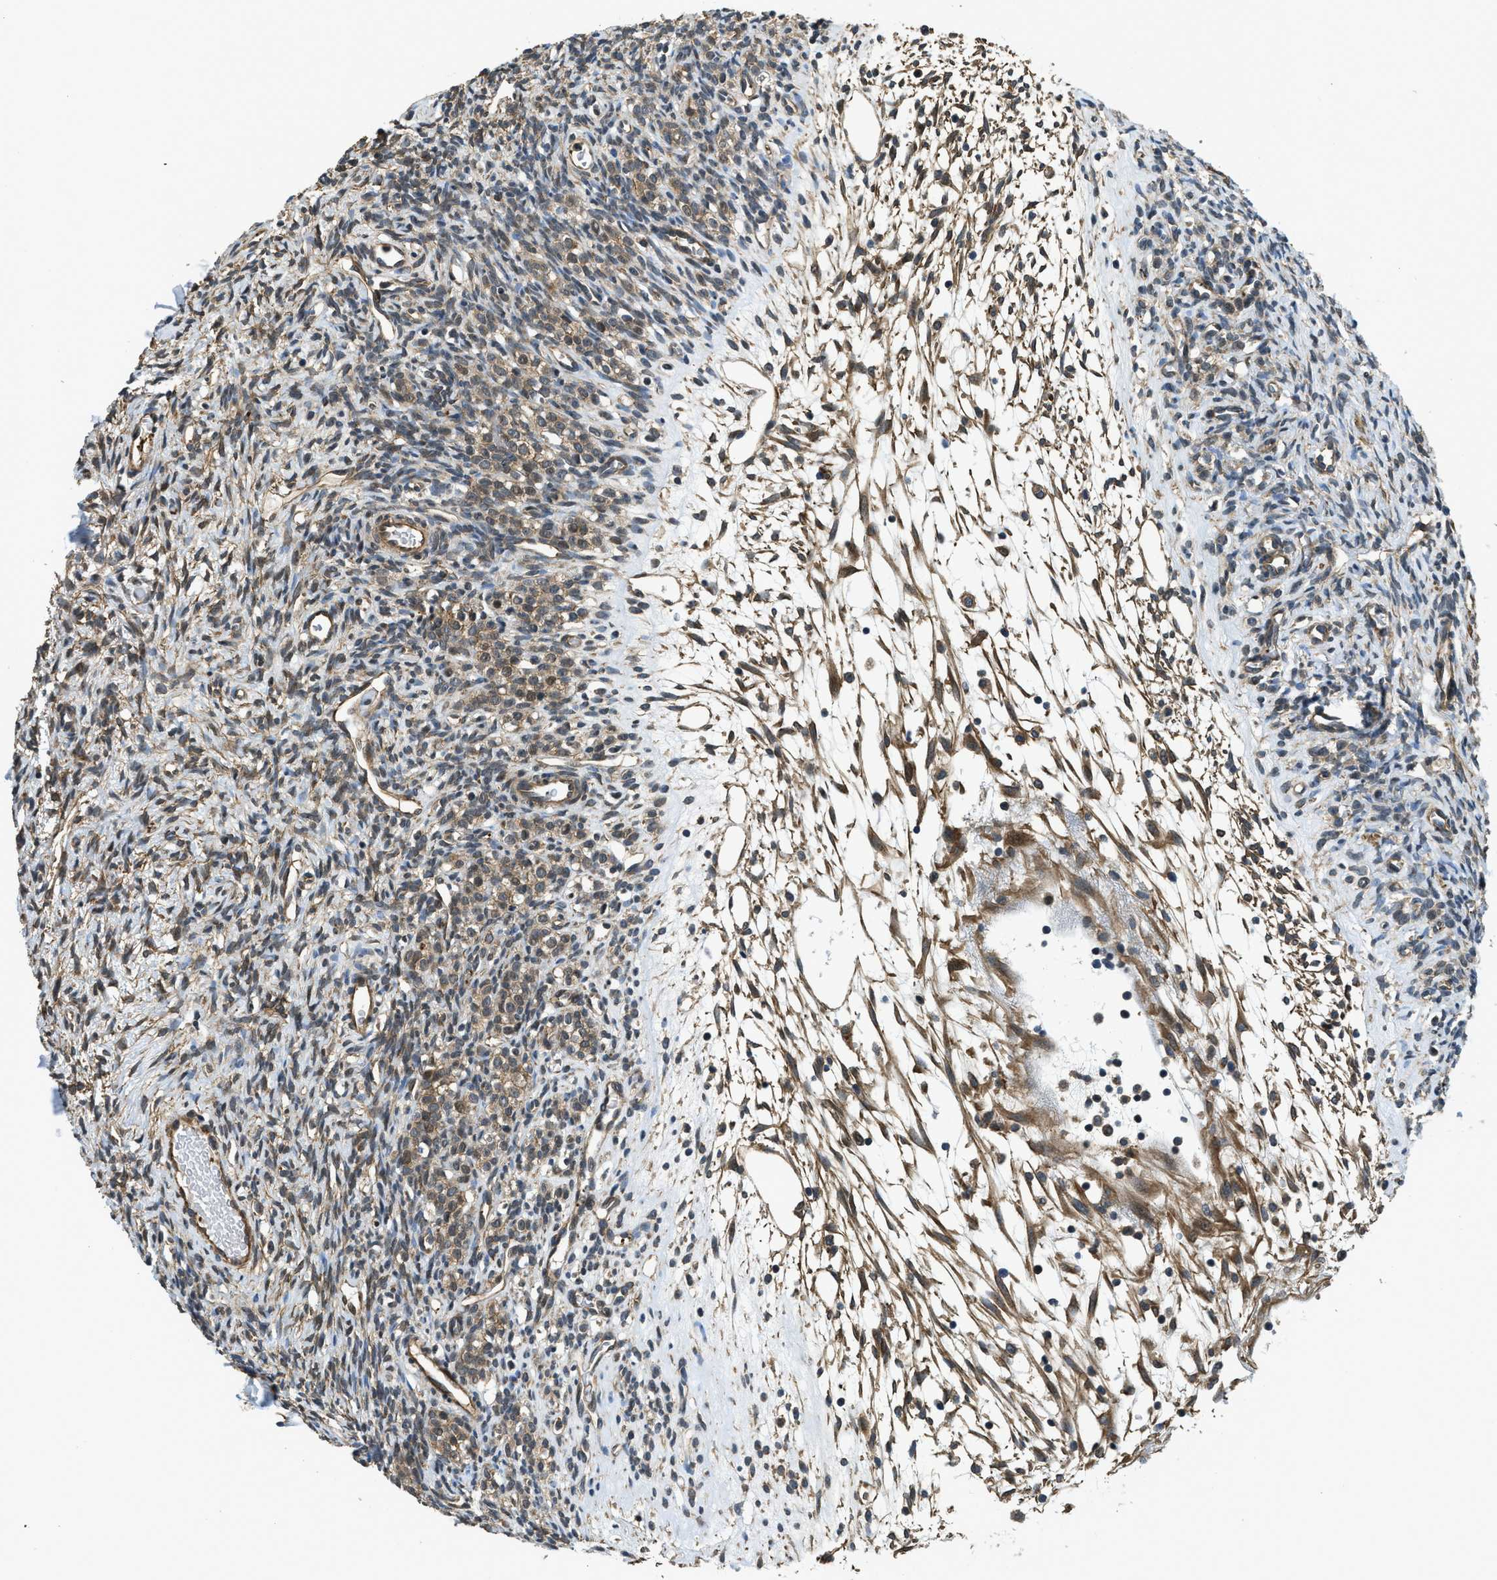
{"staining": {"intensity": "moderate", "quantity": ">75%", "location": "cytoplasmic/membranous"}, "tissue": "ovary", "cell_type": "Ovarian stroma cells", "image_type": "normal", "snomed": [{"axis": "morphology", "description": "Normal tissue, NOS"}, {"axis": "topography", "description": "Ovary"}], "caption": "Ovarian stroma cells show medium levels of moderate cytoplasmic/membranous positivity in about >75% of cells in benign ovary. Immunohistochemistry stains the protein in brown and the nuclei are stained blue.", "gene": "CGN", "patient": {"sex": "female", "age": 33}}